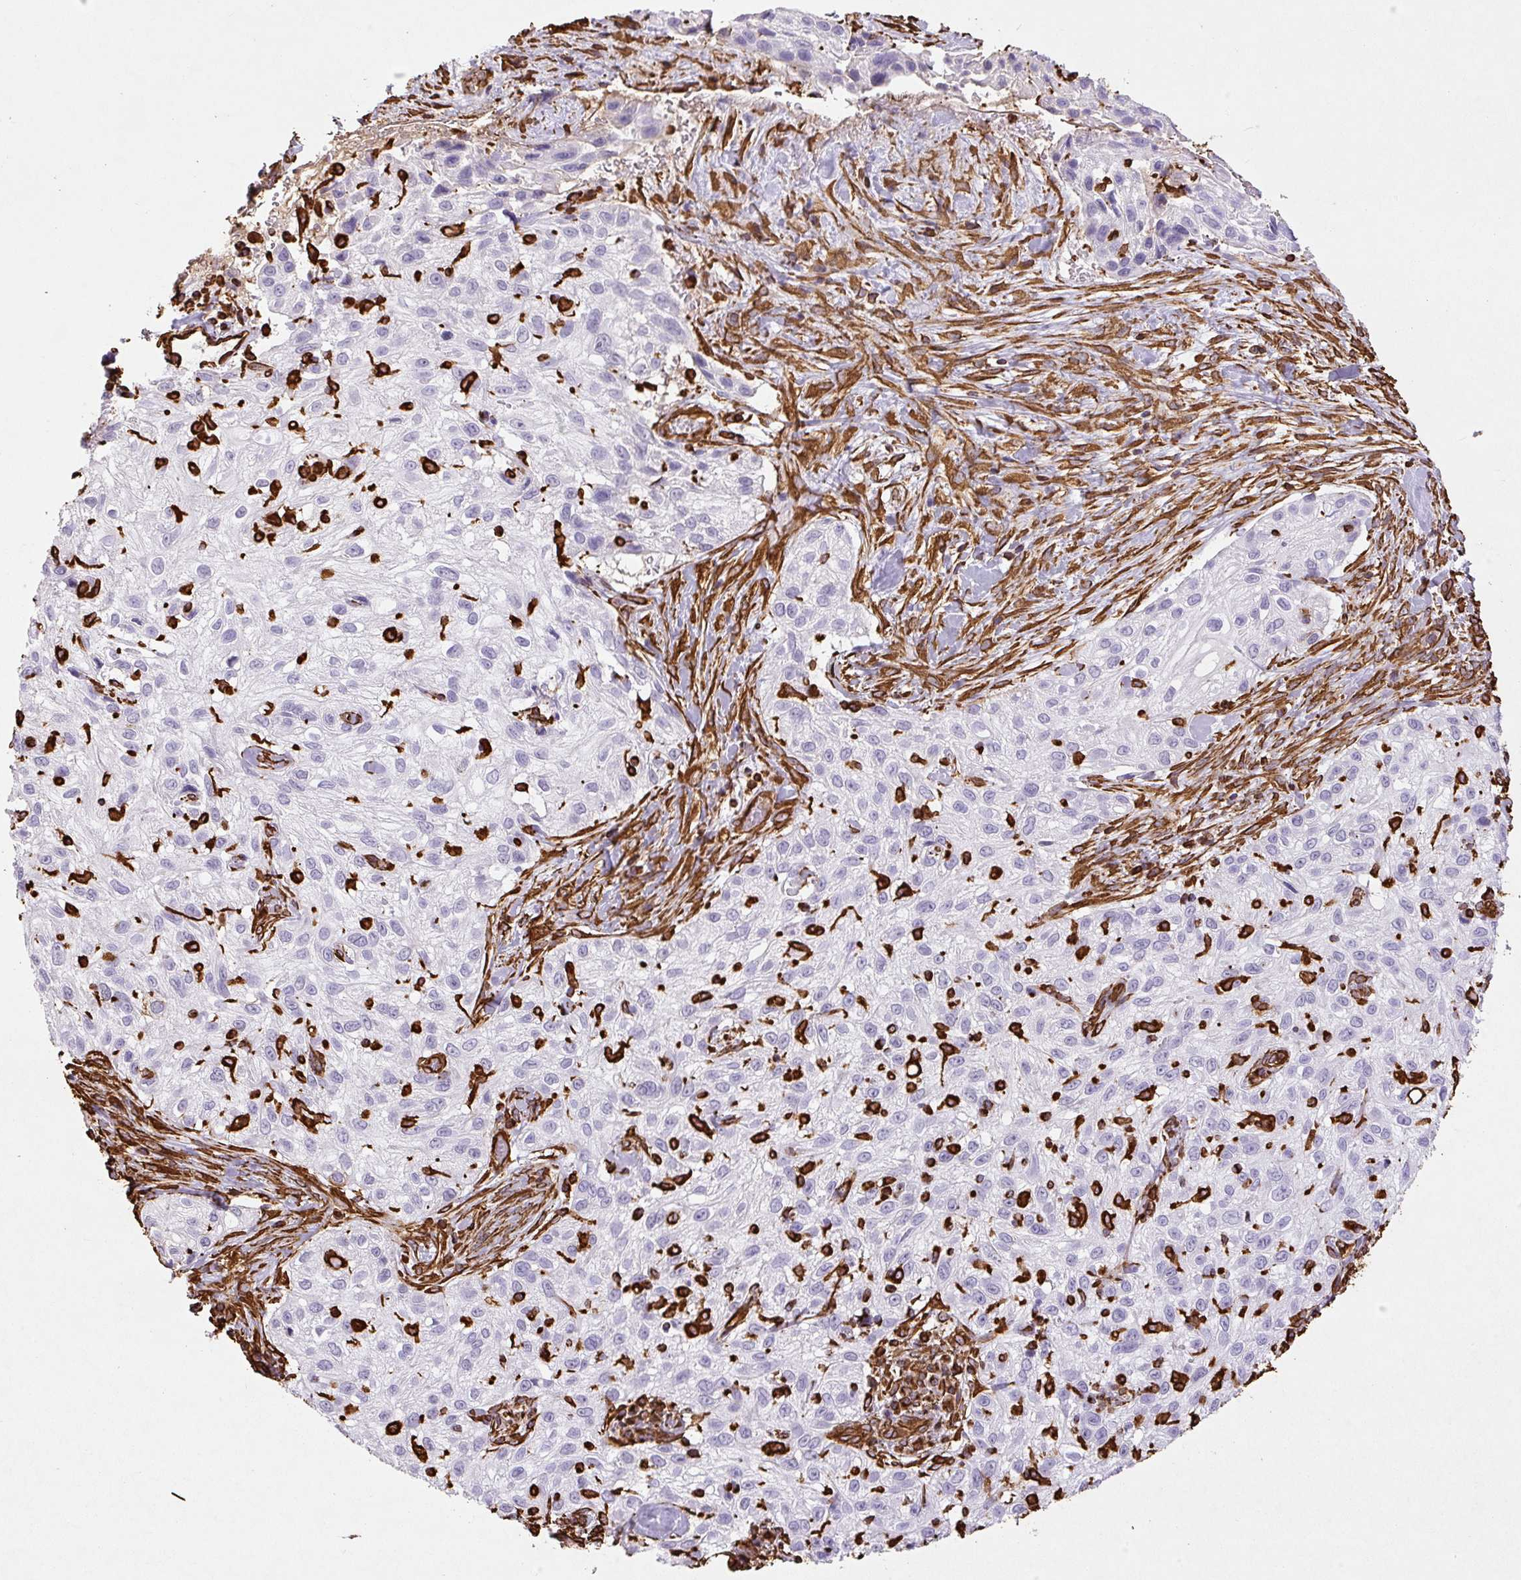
{"staining": {"intensity": "negative", "quantity": "none", "location": "none"}, "tissue": "skin cancer", "cell_type": "Tumor cells", "image_type": "cancer", "snomed": [{"axis": "morphology", "description": "Squamous cell carcinoma, NOS"}, {"axis": "topography", "description": "Skin"}], "caption": "DAB (3,3'-diaminobenzidine) immunohistochemical staining of human skin cancer reveals no significant positivity in tumor cells. Brightfield microscopy of immunohistochemistry stained with DAB (brown) and hematoxylin (blue), captured at high magnification.", "gene": "VIM", "patient": {"sex": "male", "age": 82}}